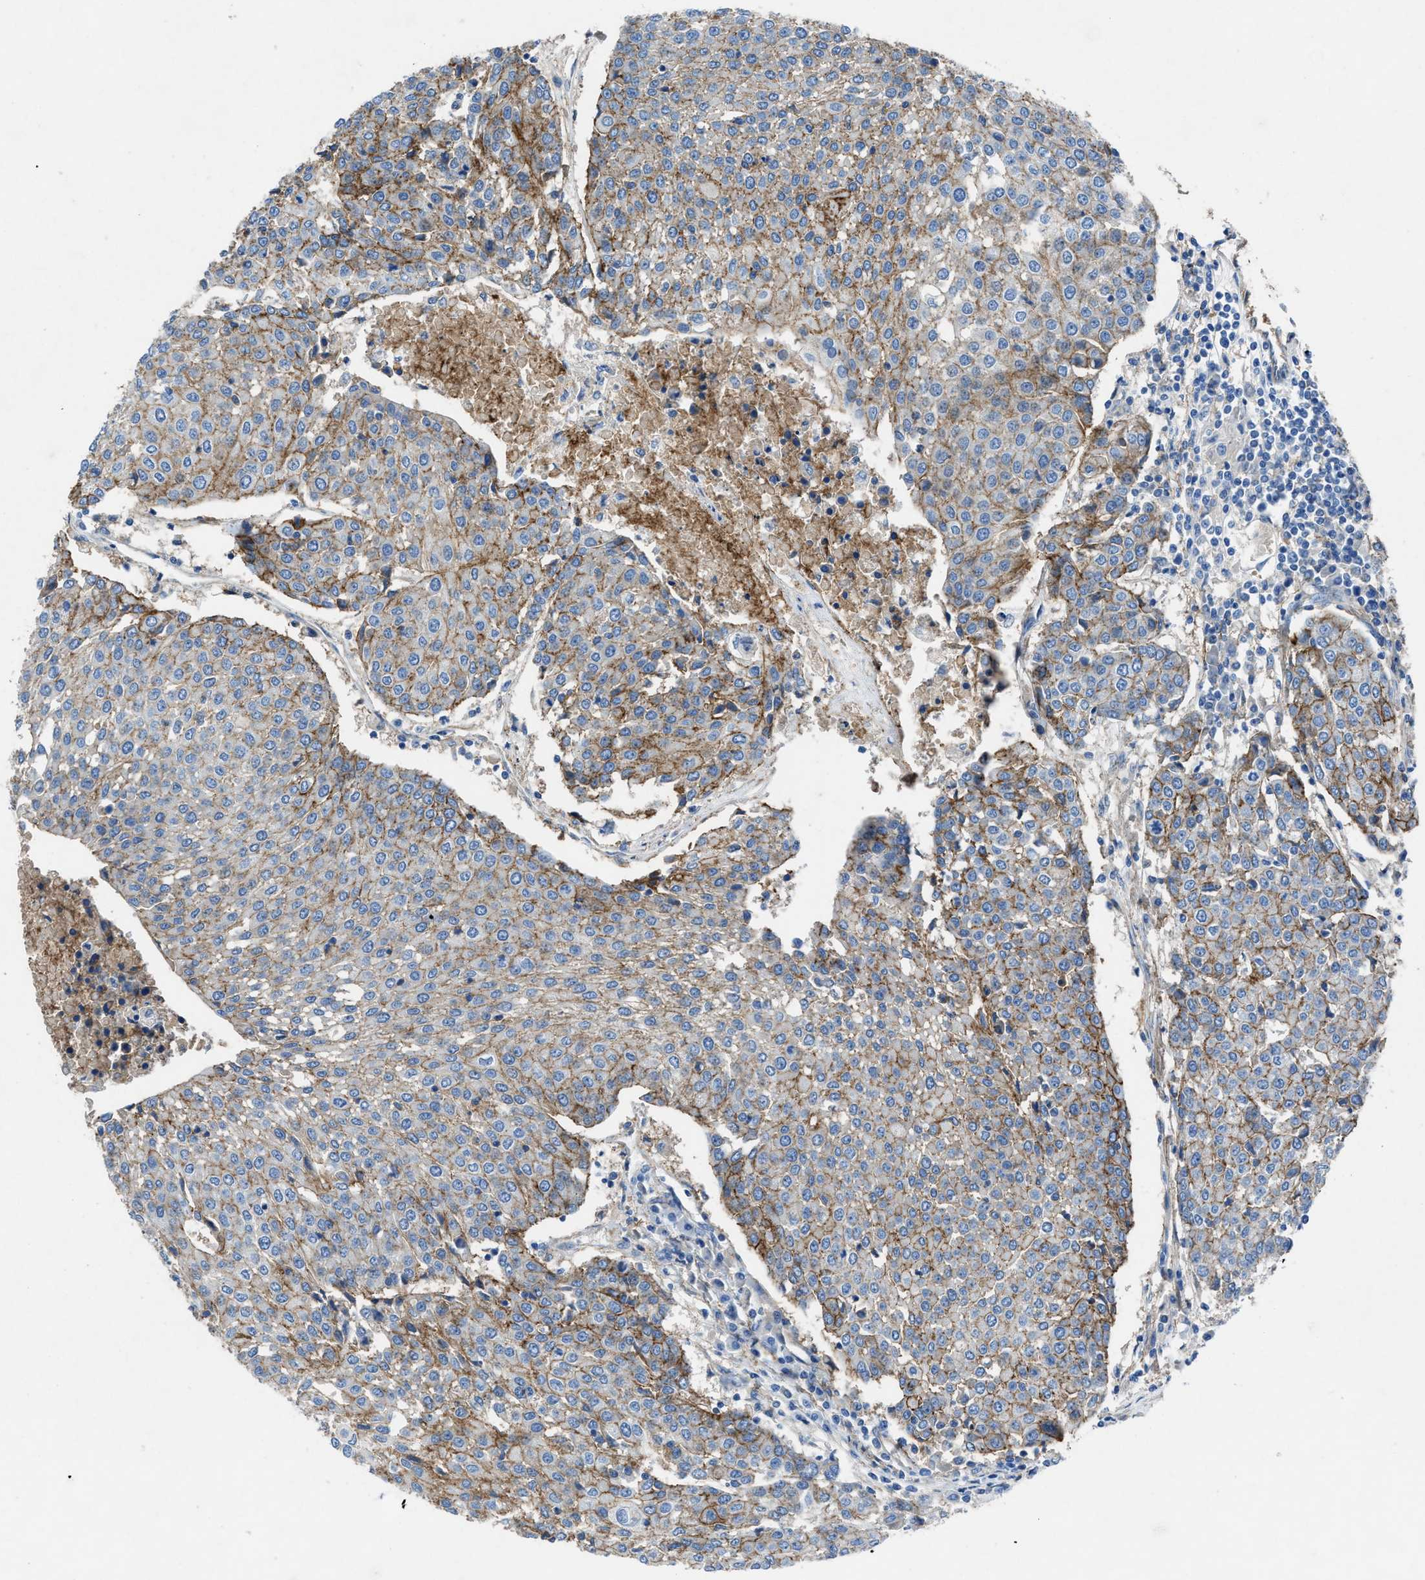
{"staining": {"intensity": "moderate", "quantity": ">75%", "location": "cytoplasmic/membranous"}, "tissue": "urothelial cancer", "cell_type": "Tumor cells", "image_type": "cancer", "snomed": [{"axis": "morphology", "description": "Urothelial carcinoma, High grade"}, {"axis": "topography", "description": "Urinary bladder"}], "caption": "Moderate cytoplasmic/membranous protein expression is identified in approximately >75% of tumor cells in urothelial carcinoma (high-grade).", "gene": "PTGFRN", "patient": {"sex": "female", "age": 85}}